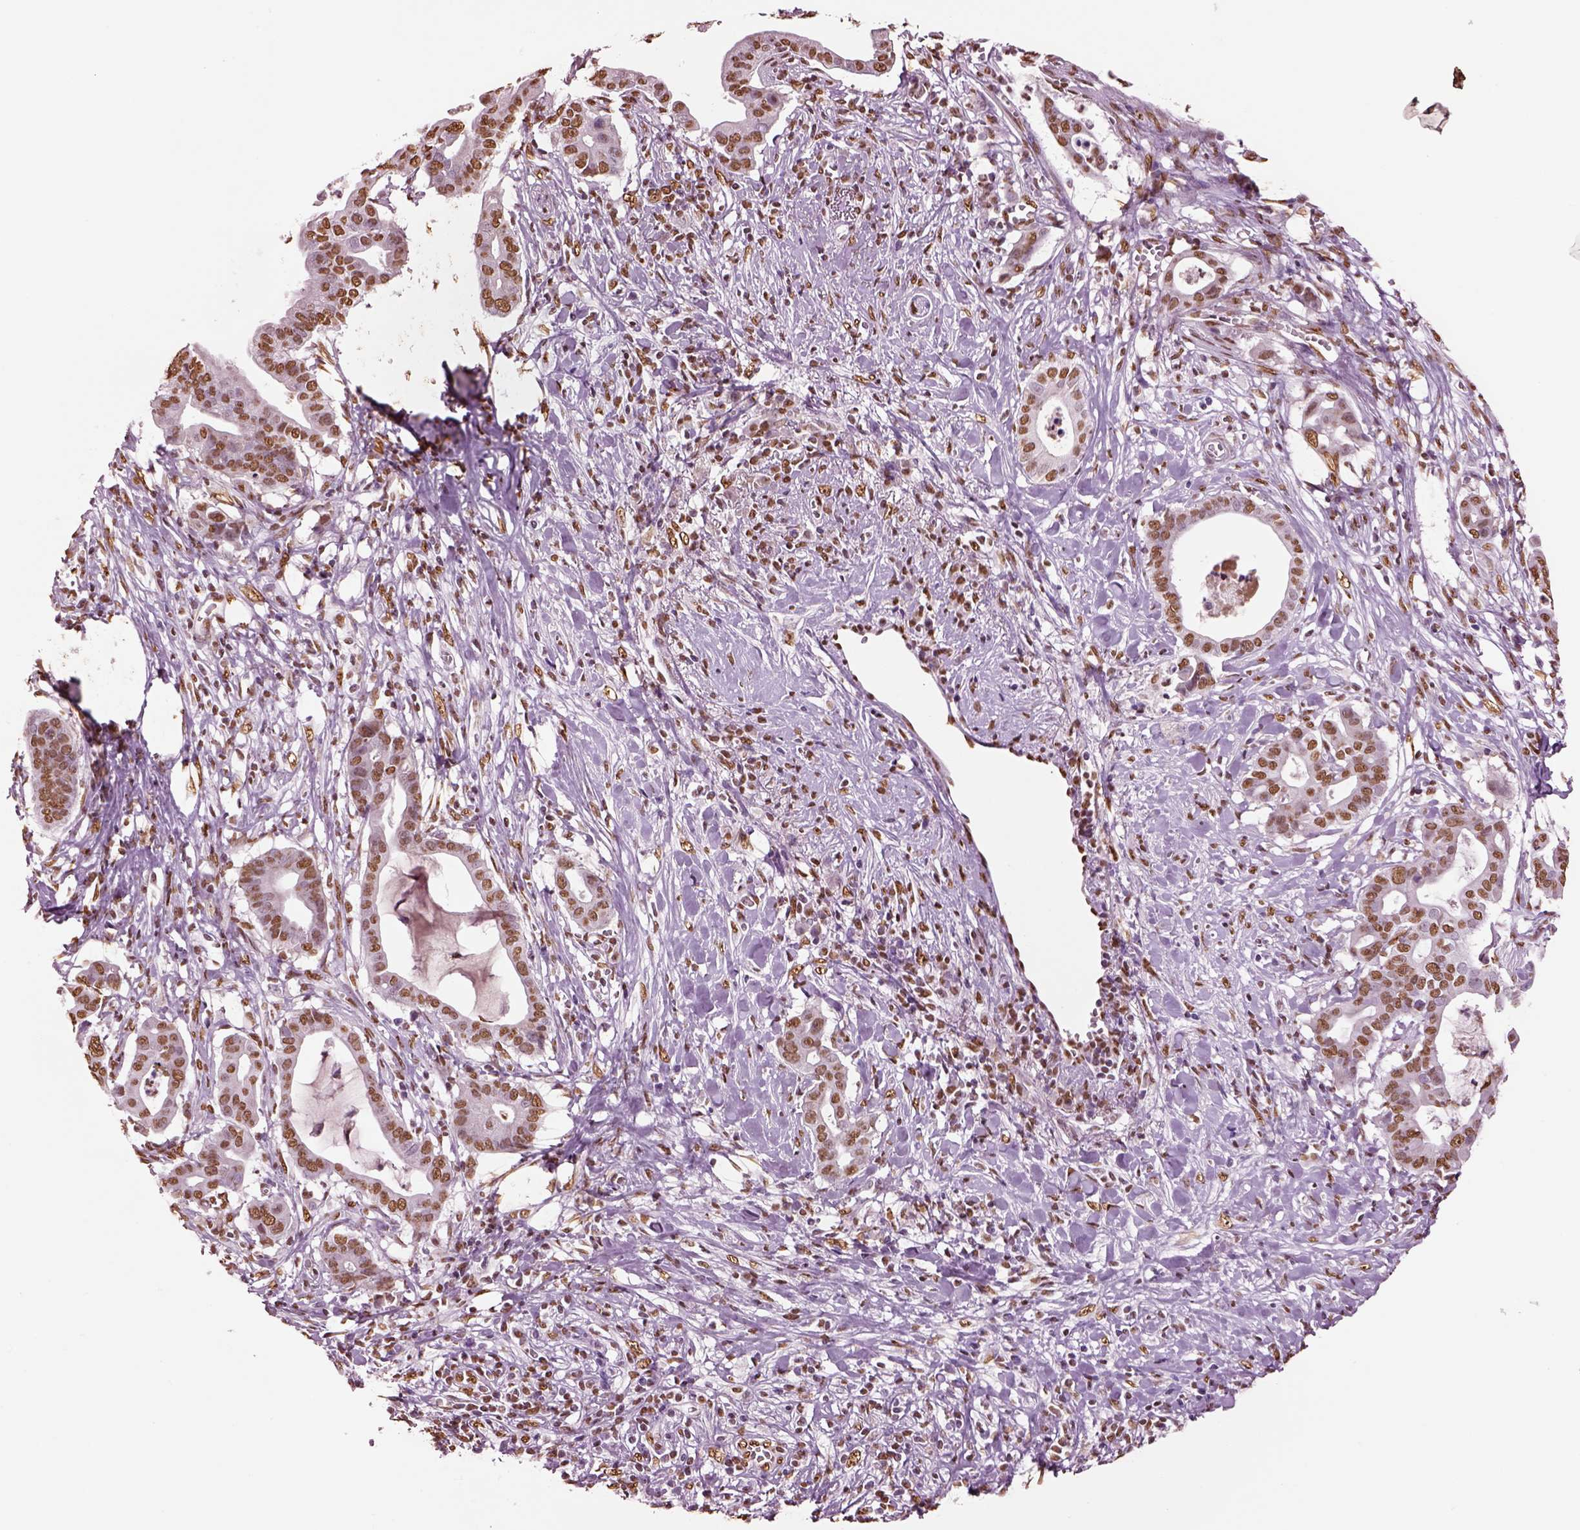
{"staining": {"intensity": "moderate", "quantity": ">75%", "location": "nuclear"}, "tissue": "pancreatic cancer", "cell_type": "Tumor cells", "image_type": "cancer", "snomed": [{"axis": "morphology", "description": "Adenocarcinoma, NOS"}, {"axis": "topography", "description": "Pancreas"}], "caption": "Immunohistochemical staining of pancreatic cancer reveals medium levels of moderate nuclear expression in about >75% of tumor cells. (Stains: DAB (3,3'-diaminobenzidine) in brown, nuclei in blue, Microscopy: brightfield microscopy at high magnification).", "gene": "DDX3X", "patient": {"sex": "male", "age": 61}}